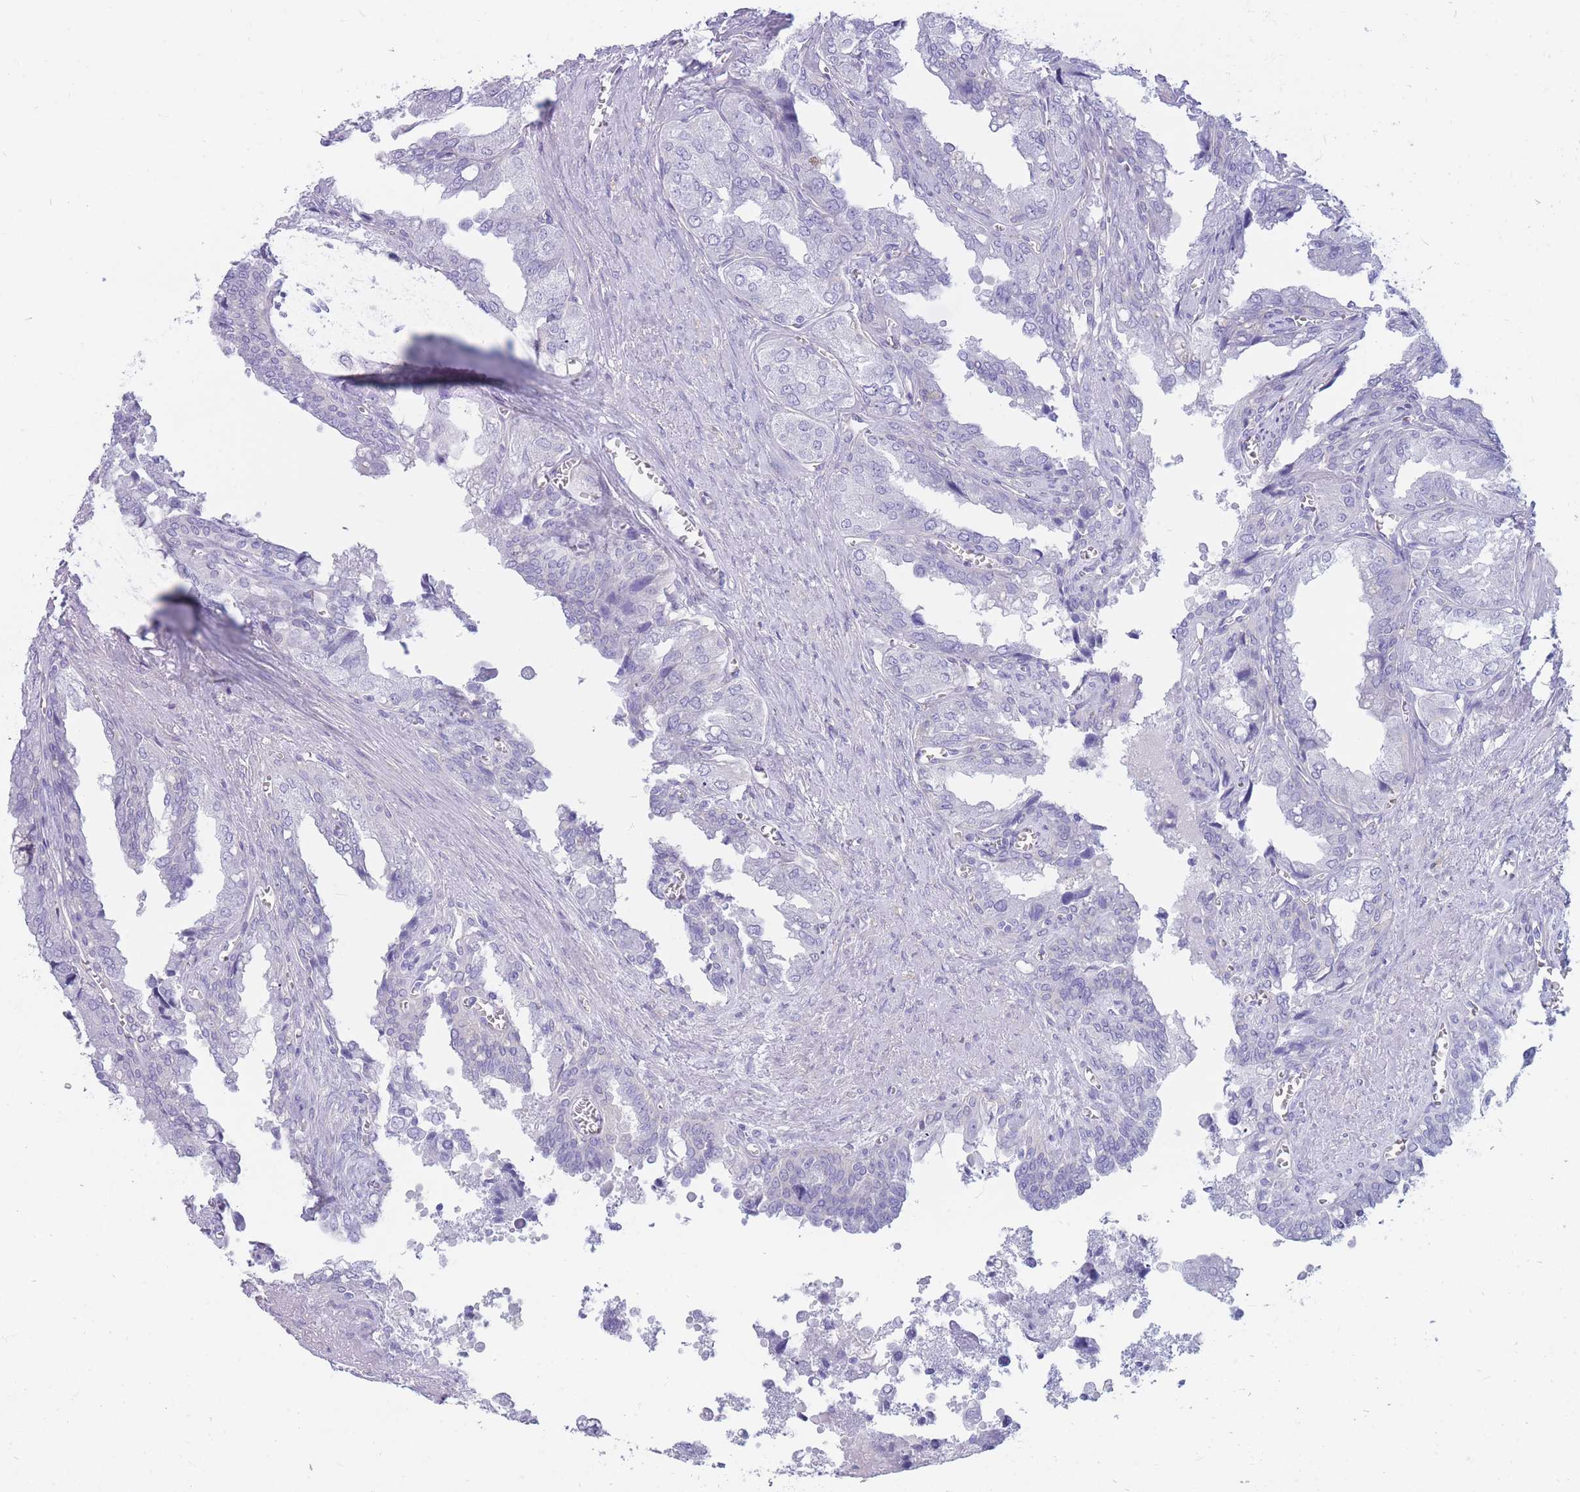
{"staining": {"intensity": "negative", "quantity": "none", "location": "none"}, "tissue": "seminal vesicle", "cell_type": "Glandular cells", "image_type": "normal", "snomed": [{"axis": "morphology", "description": "Normal tissue, NOS"}, {"axis": "topography", "description": "Seminal veicle"}], "caption": "The immunohistochemistry (IHC) histopathology image has no significant staining in glandular cells of seminal vesicle. Nuclei are stained in blue.", "gene": "MTSS2", "patient": {"sex": "male", "age": 67}}